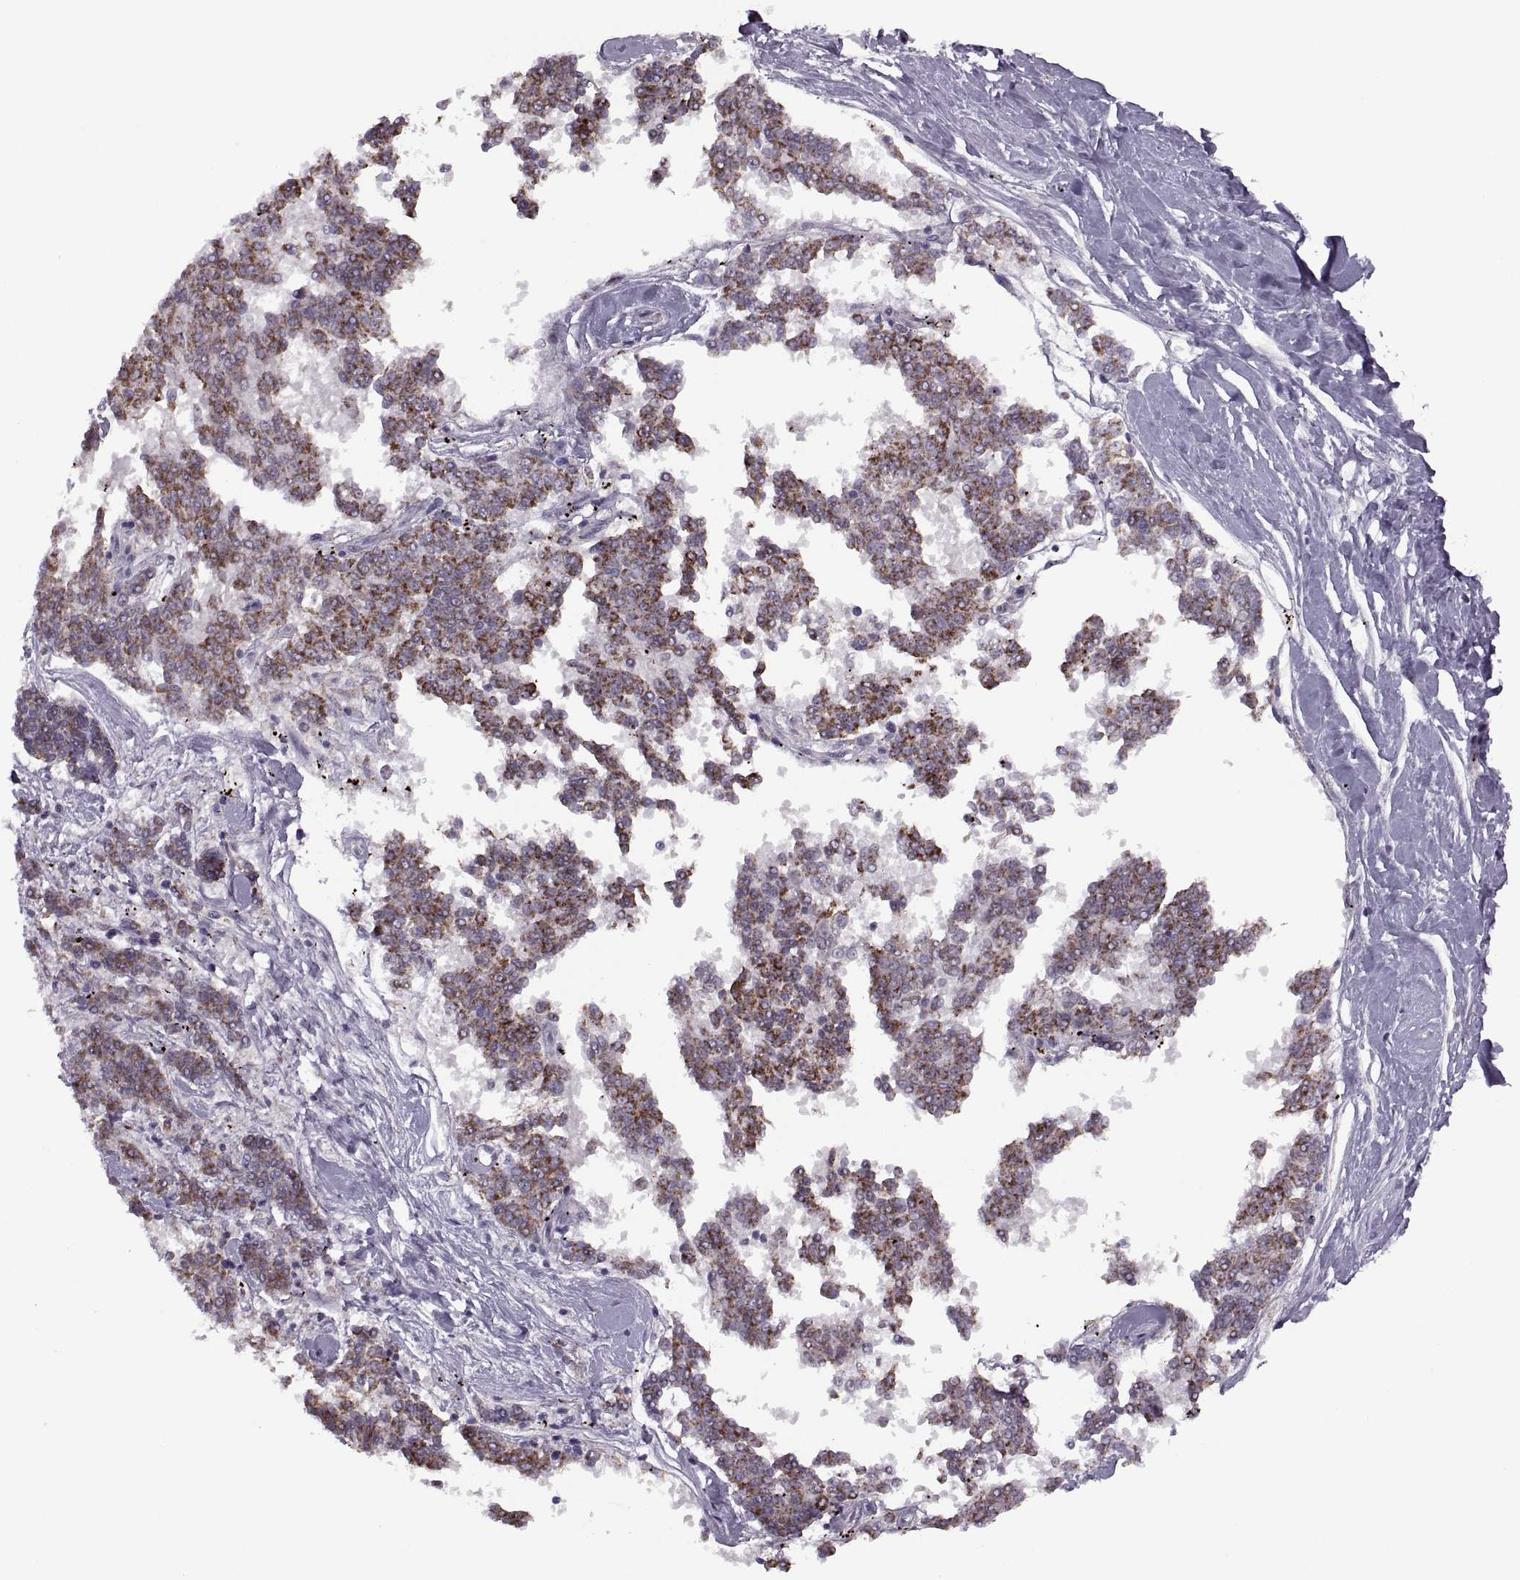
{"staining": {"intensity": "moderate", "quantity": ">75%", "location": "cytoplasmic/membranous"}, "tissue": "melanoma", "cell_type": "Tumor cells", "image_type": "cancer", "snomed": [{"axis": "morphology", "description": "Malignant melanoma, NOS"}, {"axis": "topography", "description": "Skin"}], "caption": "The micrograph displays staining of malignant melanoma, revealing moderate cytoplasmic/membranous protein staining (brown color) within tumor cells. The staining was performed using DAB, with brown indicating positive protein expression. Nuclei are stained blue with hematoxylin.", "gene": "PIERCE1", "patient": {"sex": "female", "age": 72}}